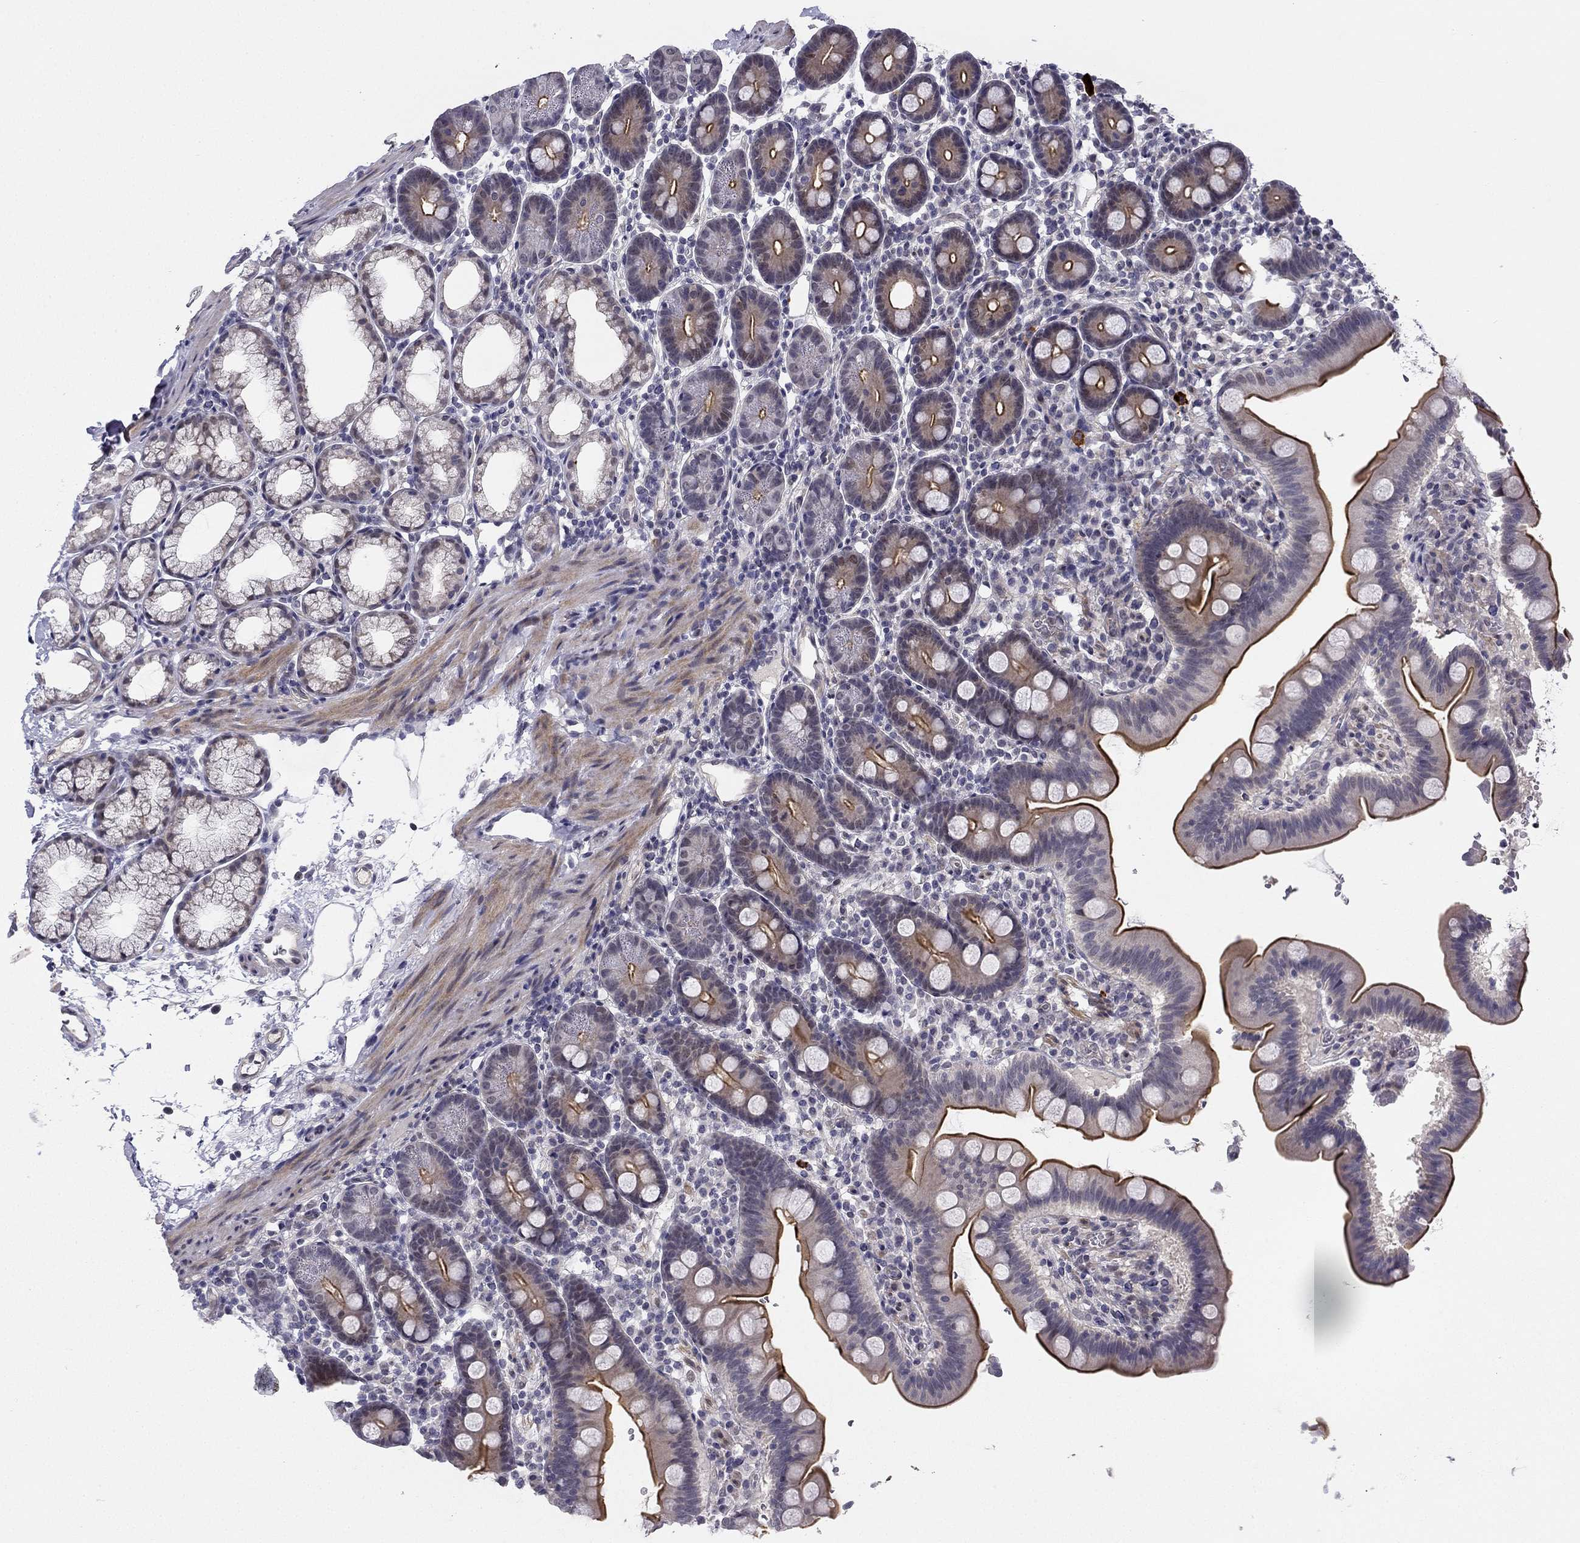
{"staining": {"intensity": "strong", "quantity": ">75%", "location": "cytoplasmic/membranous"}, "tissue": "duodenum", "cell_type": "Glandular cells", "image_type": "normal", "snomed": [{"axis": "morphology", "description": "Normal tissue, NOS"}, {"axis": "topography", "description": "Duodenum"}], "caption": "High-power microscopy captured an immunohistochemistry (IHC) image of benign duodenum, revealing strong cytoplasmic/membranous expression in approximately >75% of glandular cells. (DAB IHC, brown staining for protein, blue staining for nuclei).", "gene": "CHST8", "patient": {"sex": "male", "age": 59}}